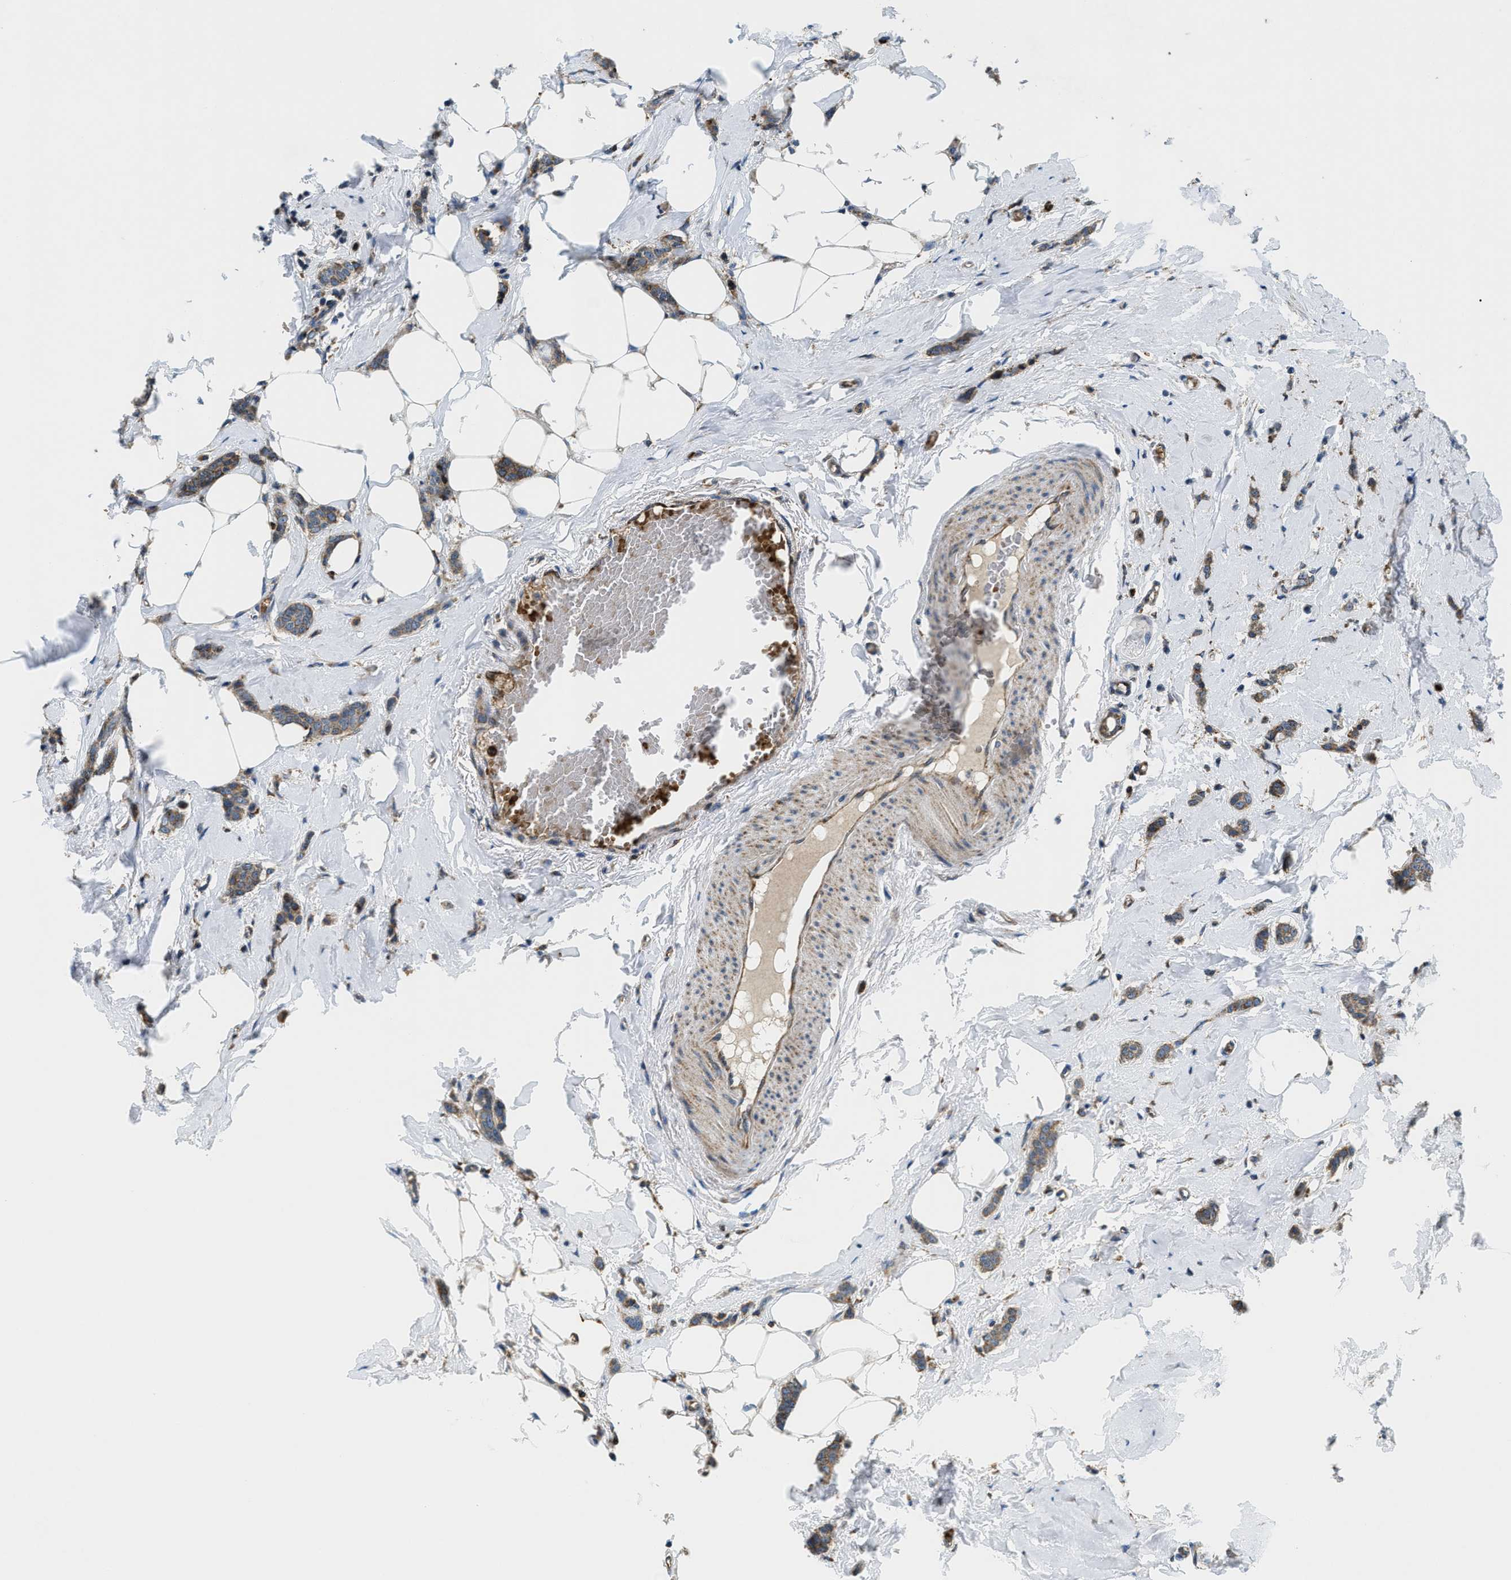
{"staining": {"intensity": "moderate", "quantity": ">75%", "location": "cytoplasmic/membranous"}, "tissue": "breast cancer", "cell_type": "Tumor cells", "image_type": "cancer", "snomed": [{"axis": "morphology", "description": "Lobular carcinoma"}, {"axis": "topography", "description": "Skin"}, {"axis": "topography", "description": "Breast"}], "caption": "Immunohistochemical staining of breast cancer (lobular carcinoma) exhibits medium levels of moderate cytoplasmic/membranous protein positivity in about >75% of tumor cells. (DAB (3,3'-diaminobenzidine) IHC, brown staining for protein, blue staining for nuclei).", "gene": "CSPG4", "patient": {"sex": "female", "age": 46}}